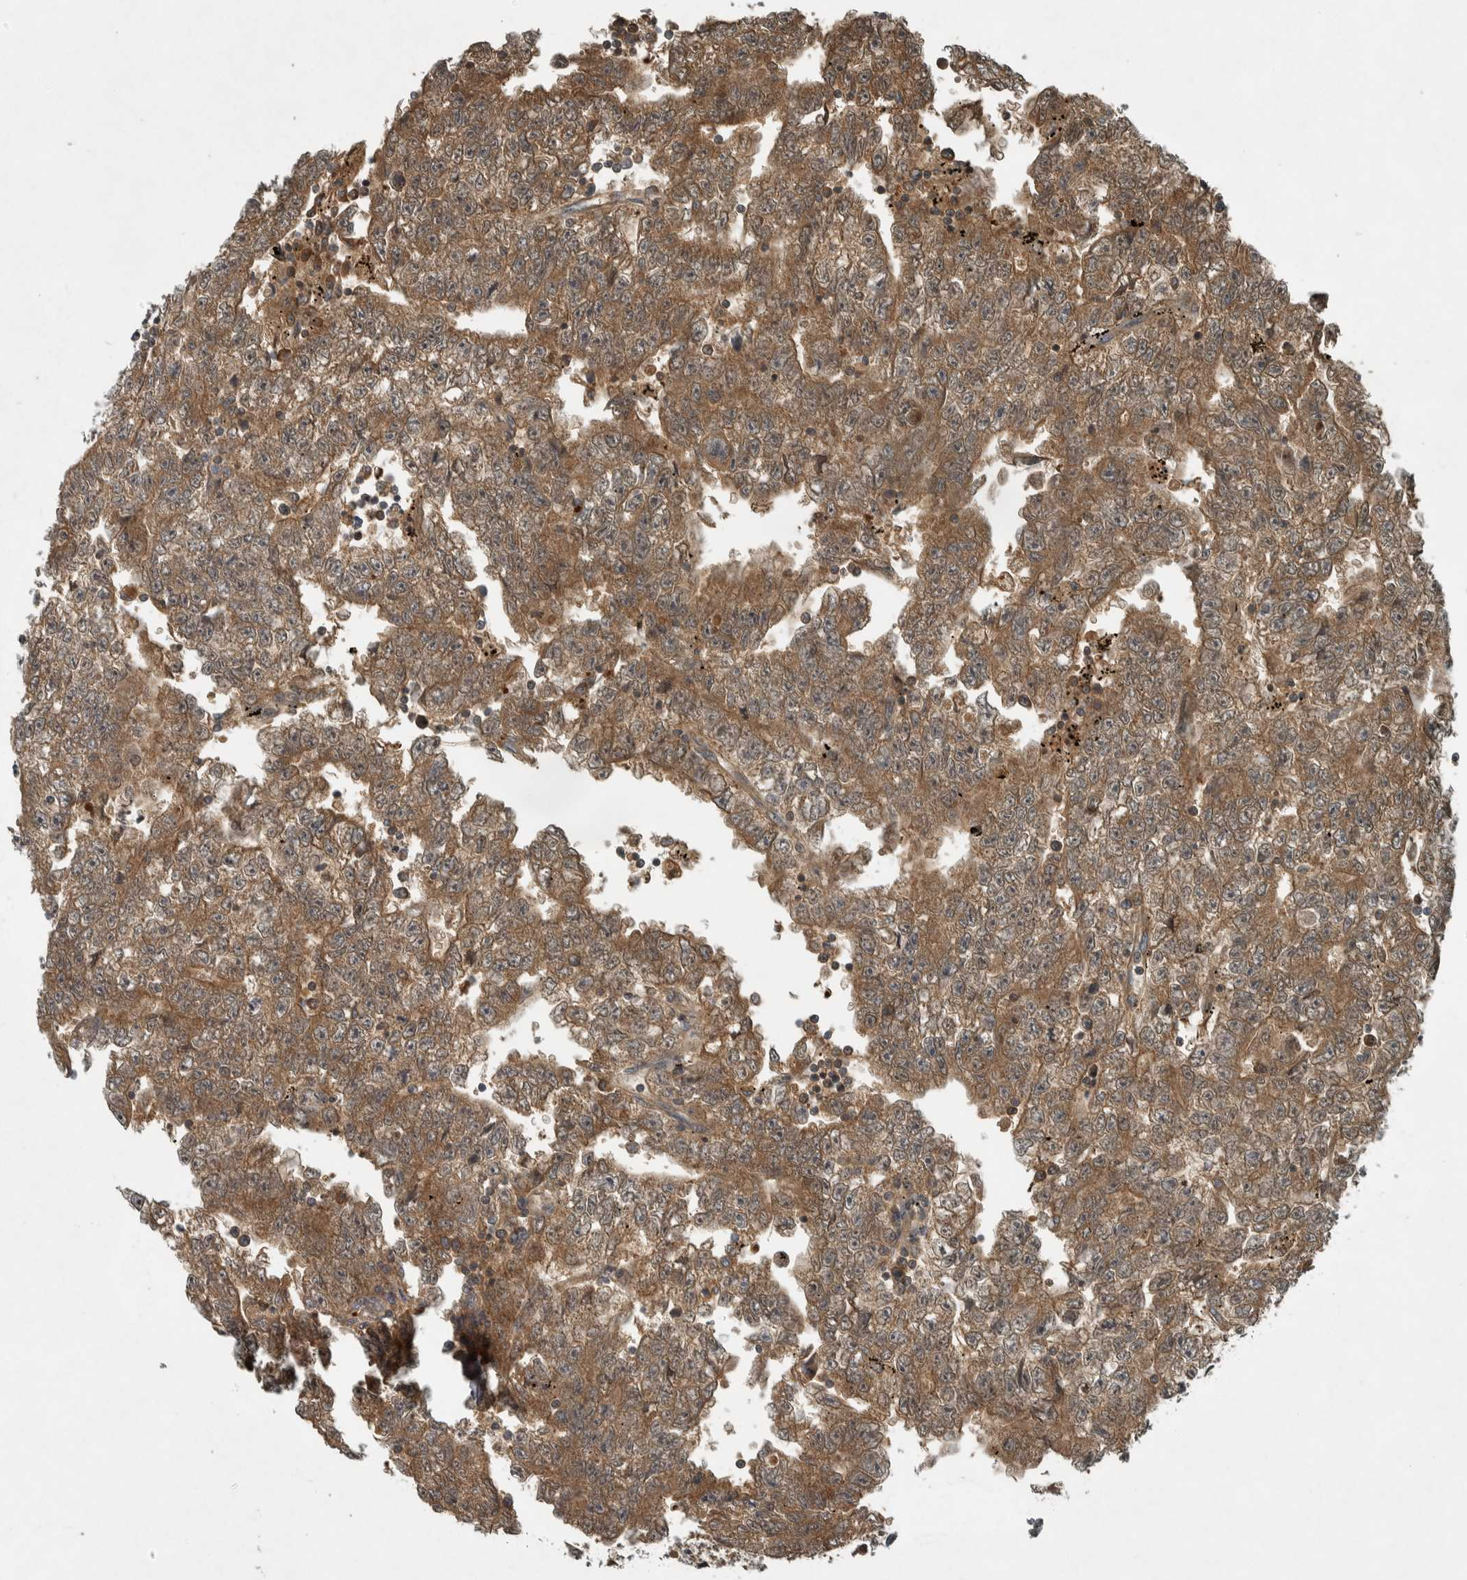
{"staining": {"intensity": "moderate", "quantity": ">75%", "location": "cytoplasmic/membranous"}, "tissue": "testis cancer", "cell_type": "Tumor cells", "image_type": "cancer", "snomed": [{"axis": "morphology", "description": "Carcinoma, Embryonal, NOS"}, {"axis": "topography", "description": "Testis"}], "caption": "Brown immunohistochemical staining in embryonal carcinoma (testis) demonstrates moderate cytoplasmic/membranous staining in approximately >75% of tumor cells.", "gene": "CLCN2", "patient": {"sex": "male", "age": 25}}